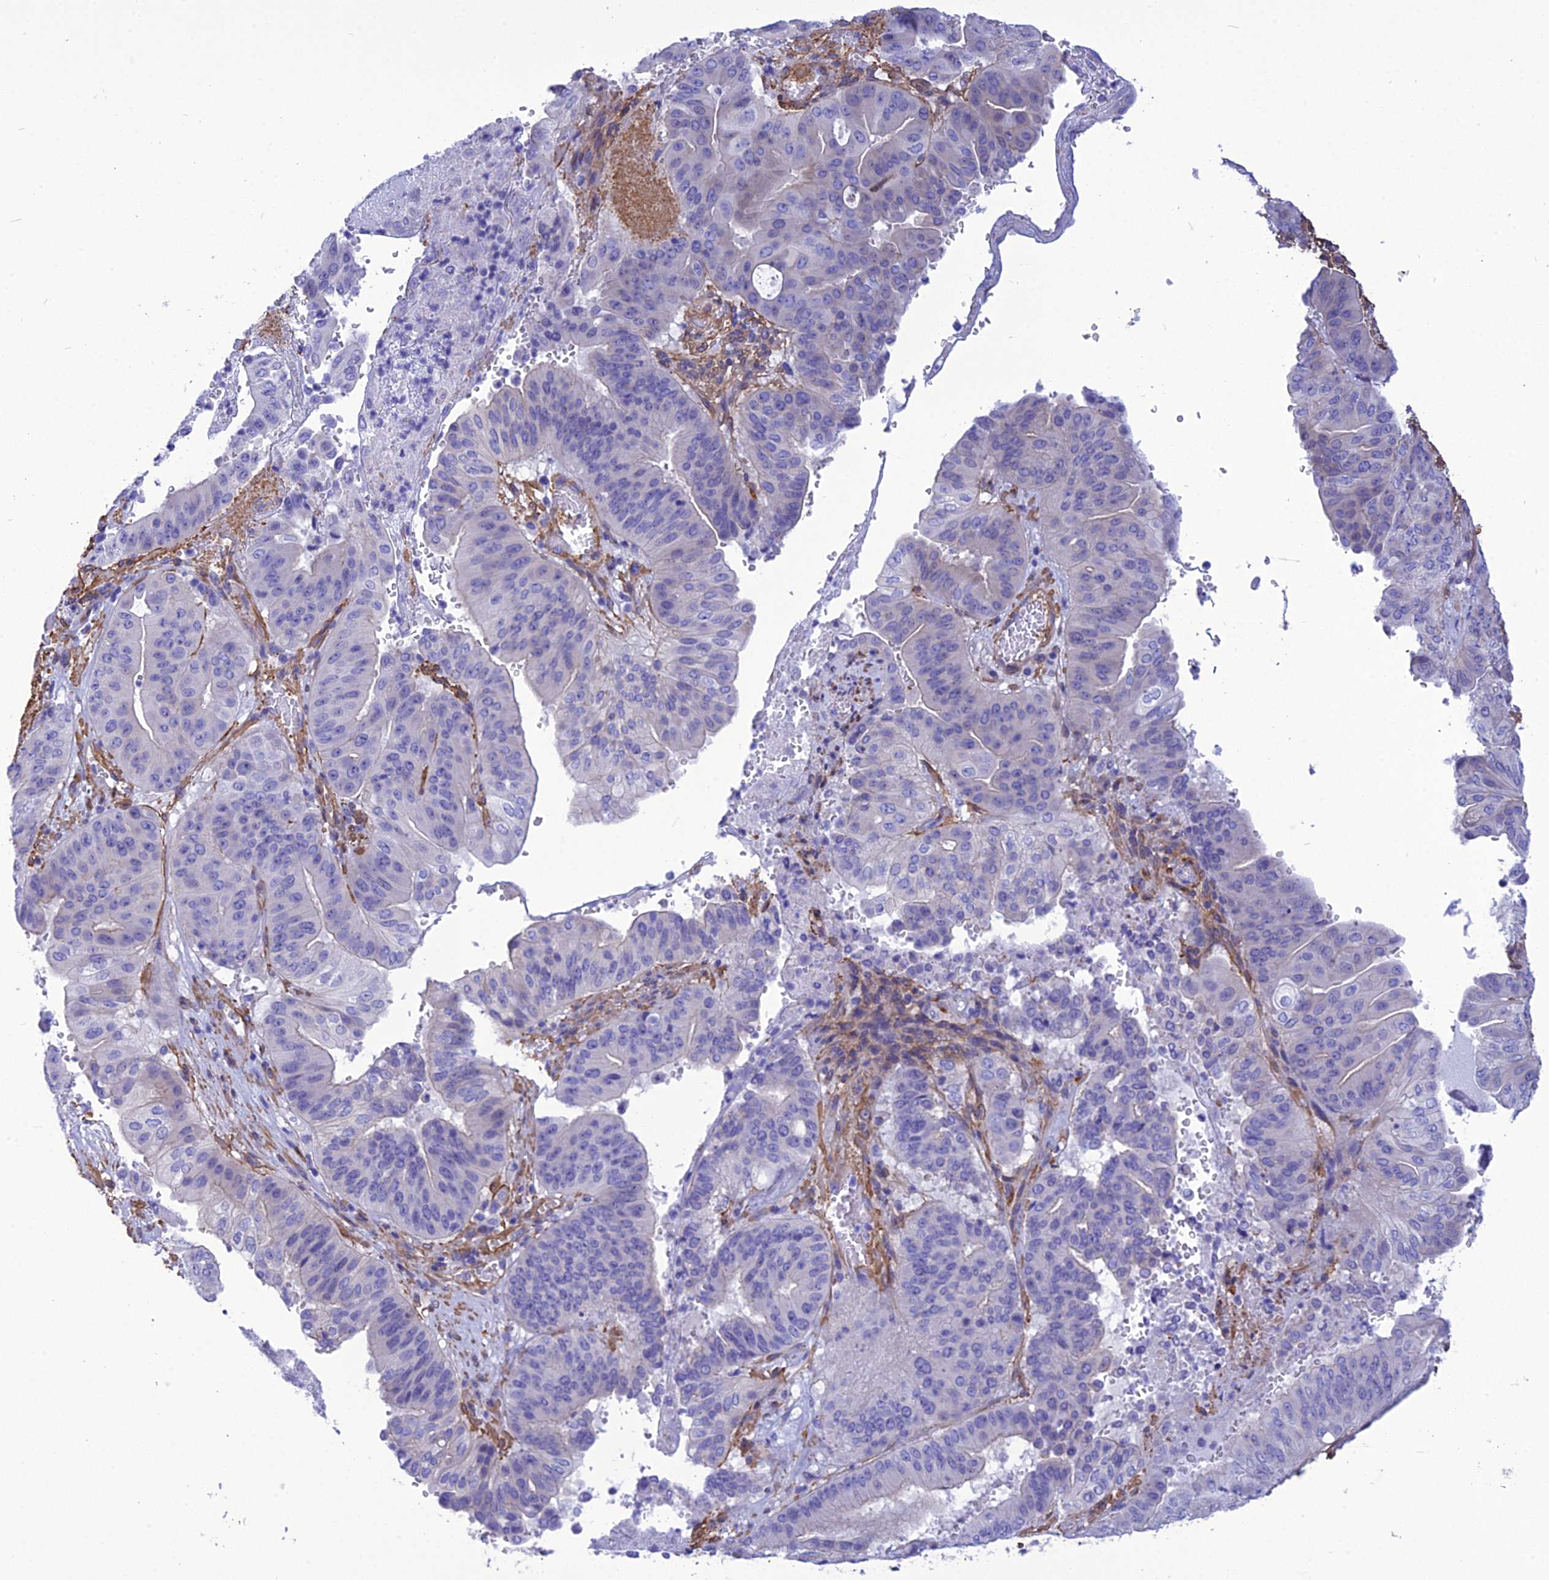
{"staining": {"intensity": "negative", "quantity": "none", "location": "none"}, "tissue": "pancreatic cancer", "cell_type": "Tumor cells", "image_type": "cancer", "snomed": [{"axis": "morphology", "description": "Adenocarcinoma, NOS"}, {"axis": "topography", "description": "Pancreas"}], "caption": "This photomicrograph is of adenocarcinoma (pancreatic) stained with immunohistochemistry to label a protein in brown with the nuclei are counter-stained blue. There is no expression in tumor cells.", "gene": "NKD1", "patient": {"sex": "female", "age": 77}}